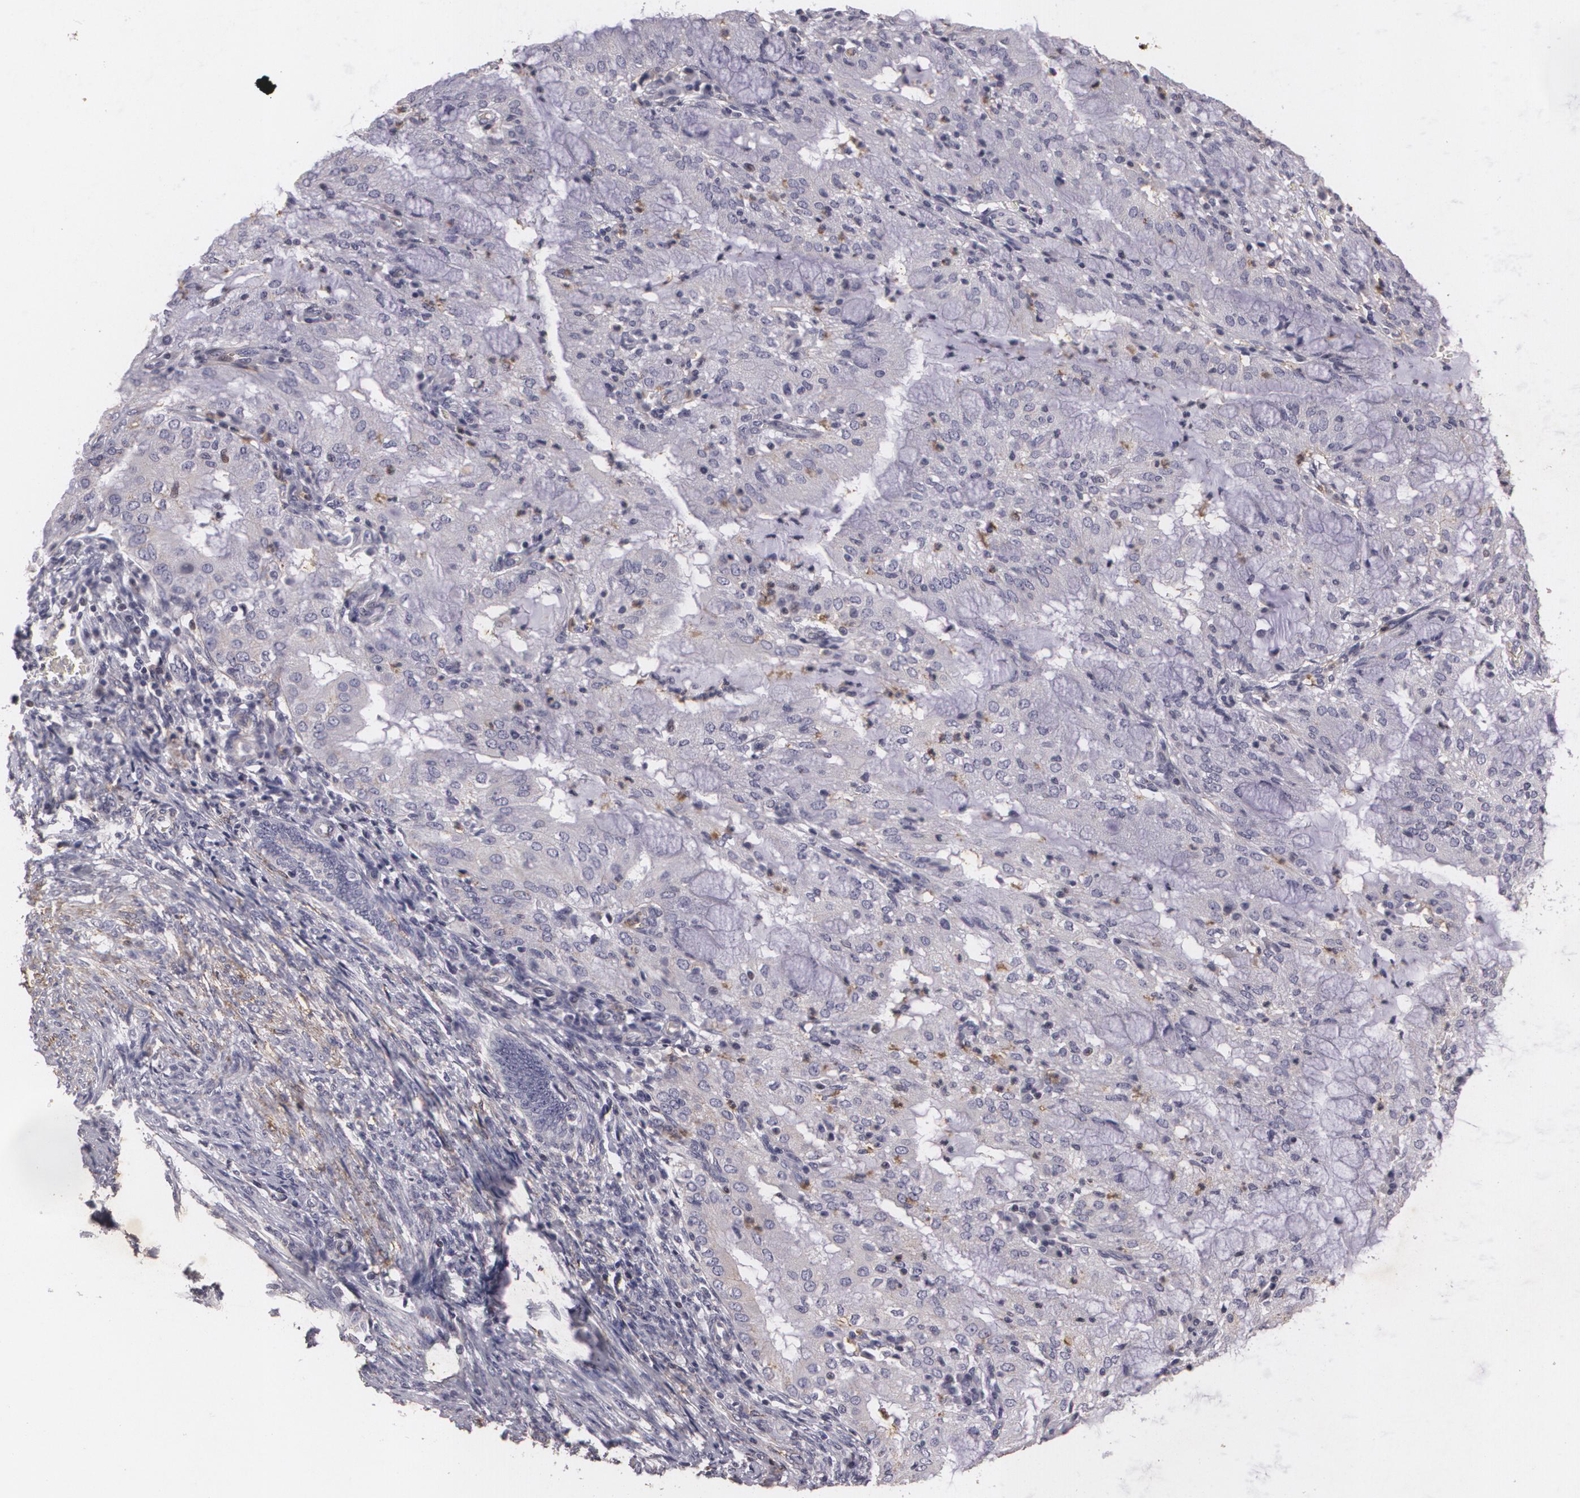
{"staining": {"intensity": "negative", "quantity": "none", "location": "none"}, "tissue": "endometrial cancer", "cell_type": "Tumor cells", "image_type": "cancer", "snomed": [{"axis": "morphology", "description": "Adenocarcinoma, NOS"}, {"axis": "topography", "description": "Endometrium"}], "caption": "Image shows no significant protein expression in tumor cells of endometrial adenocarcinoma.", "gene": "KCNA4", "patient": {"sex": "female", "age": 63}}